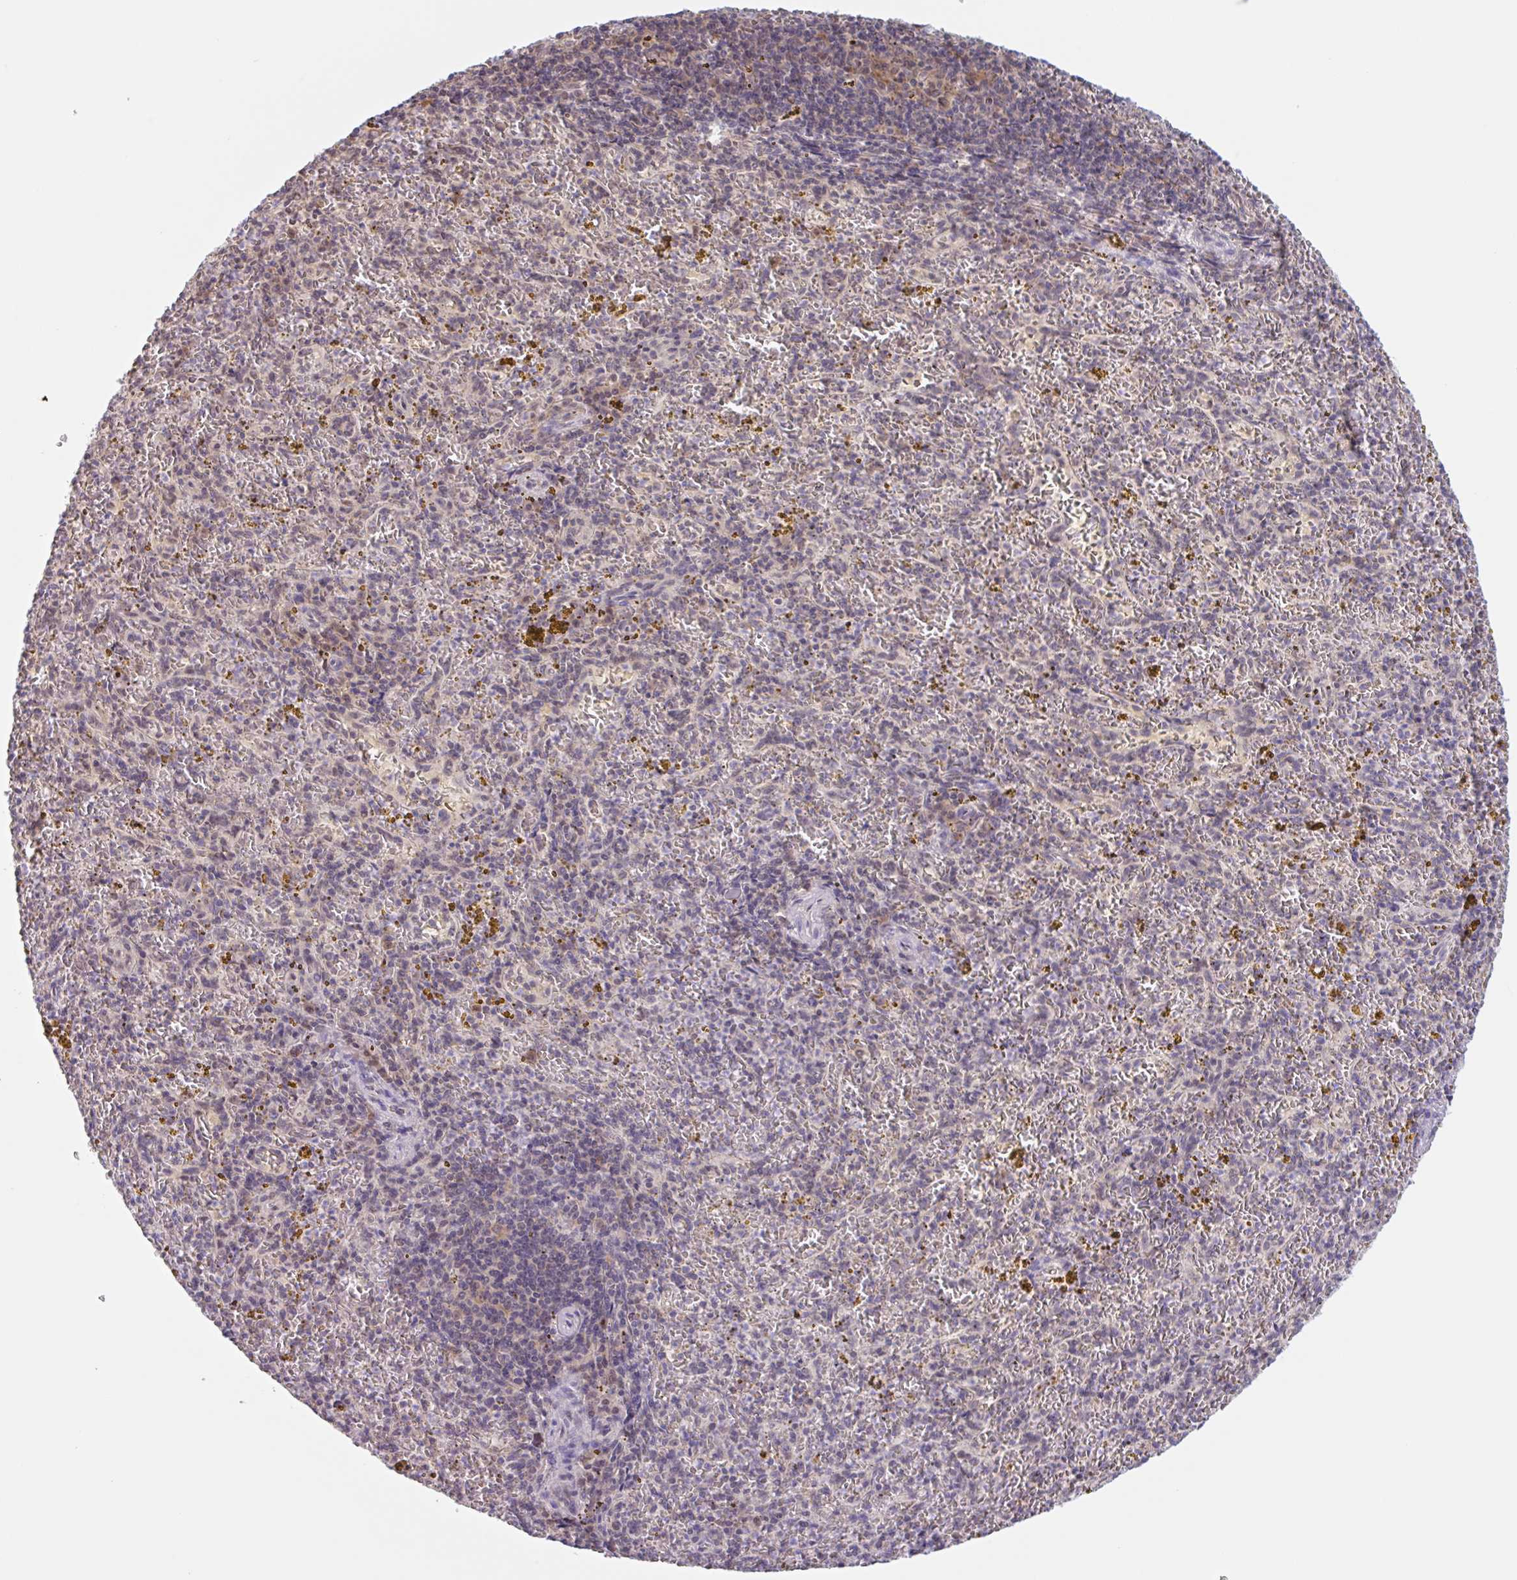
{"staining": {"intensity": "negative", "quantity": "none", "location": "none"}, "tissue": "spleen", "cell_type": "Cells in red pulp", "image_type": "normal", "snomed": [{"axis": "morphology", "description": "Normal tissue, NOS"}, {"axis": "topography", "description": "Spleen"}], "caption": "A histopathology image of spleen stained for a protein exhibits no brown staining in cells in red pulp.", "gene": "TBPL2", "patient": {"sex": "male", "age": 57}}